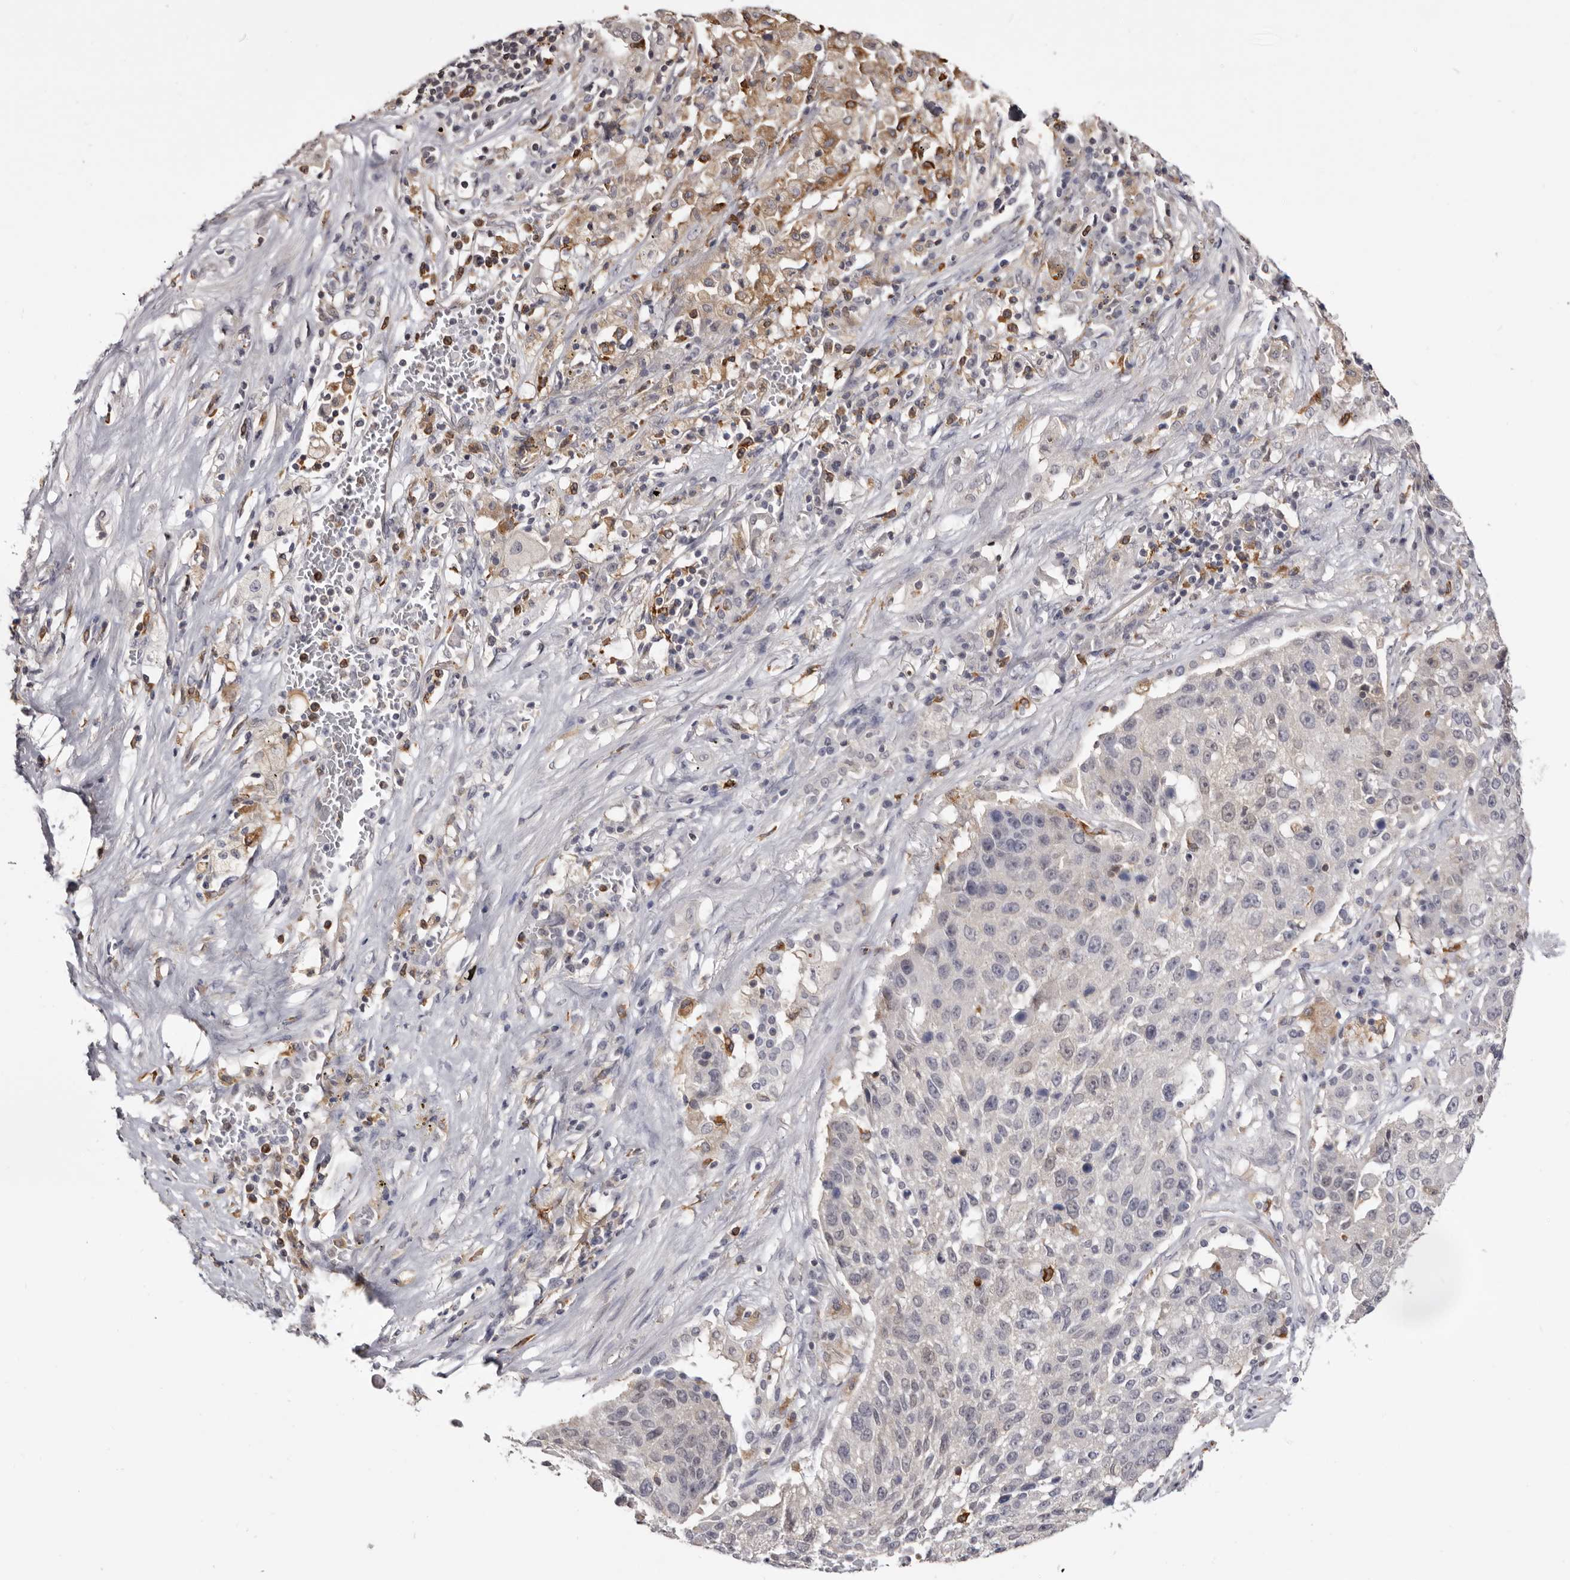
{"staining": {"intensity": "negative", "quantity": "none", "location": "none"}, "tissue": "lung cancer", "cell_type": "Tumor cells", "image_type": "cancer", "snomed": [{"axis": "morphology", "description": "Squamous cell carcinoma, NOS"}, {"axis": "topography", "description": "Lung"}], "caption": "This image is of lung squamous cell carcinoma stained with immunohistochemistry to label a protein in brown with the nuclei are counter-stained blue. There is no staining in tumor cells.", "gene": "TNNI1", "patient": {"sex": "male", "age": 61}}